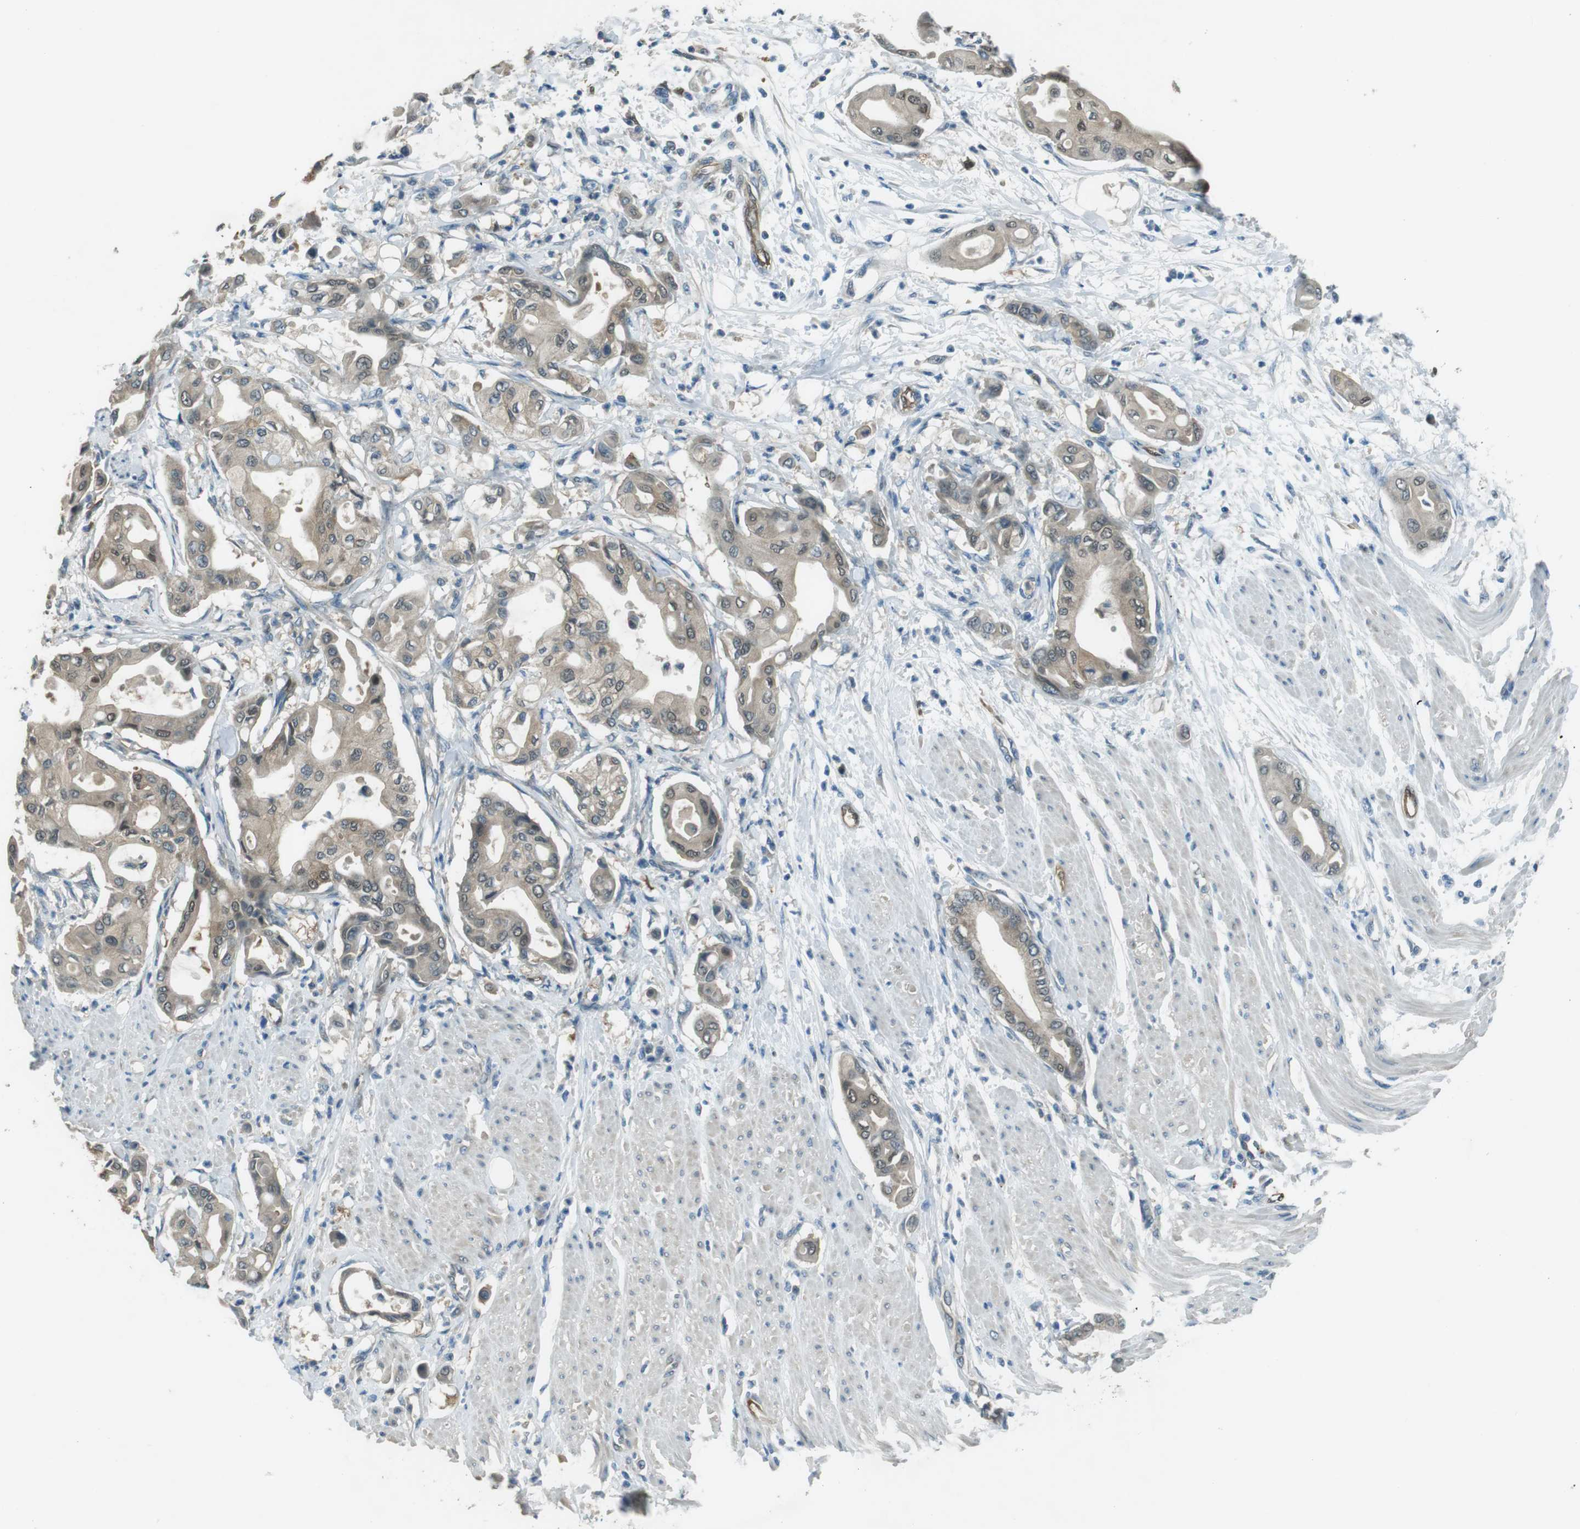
{"staining": {"intensity": "weak", "quantity": "25%-75%", "location": "cytoplasmic/membranous,nuclear"}, "tissue": "pancreatic cancer", "cell_type": "Tumor cells", "image_type": "cancer", "snomed": [{"axis": "morphology", "description": "Adenocarcinoma, NOS"}, {"axis": "morphology", "description": "Adenocarcinoma, metastatic, NOS"}, {"axis": "topography", "description": "Lymph node"}, {"axis": "topography", "description": "Pancreas"}, {"axis": "topography", "description": "Duodenum"}], "caption": "A histopathology image of human pancreatic adenocarcinoma stained for a protein reveals weak cytoplasmic/membranous and nuclear brown staining in tumor cells.", "gene": "MFAP3", "patient": {"sex": "female", "age": 64}}